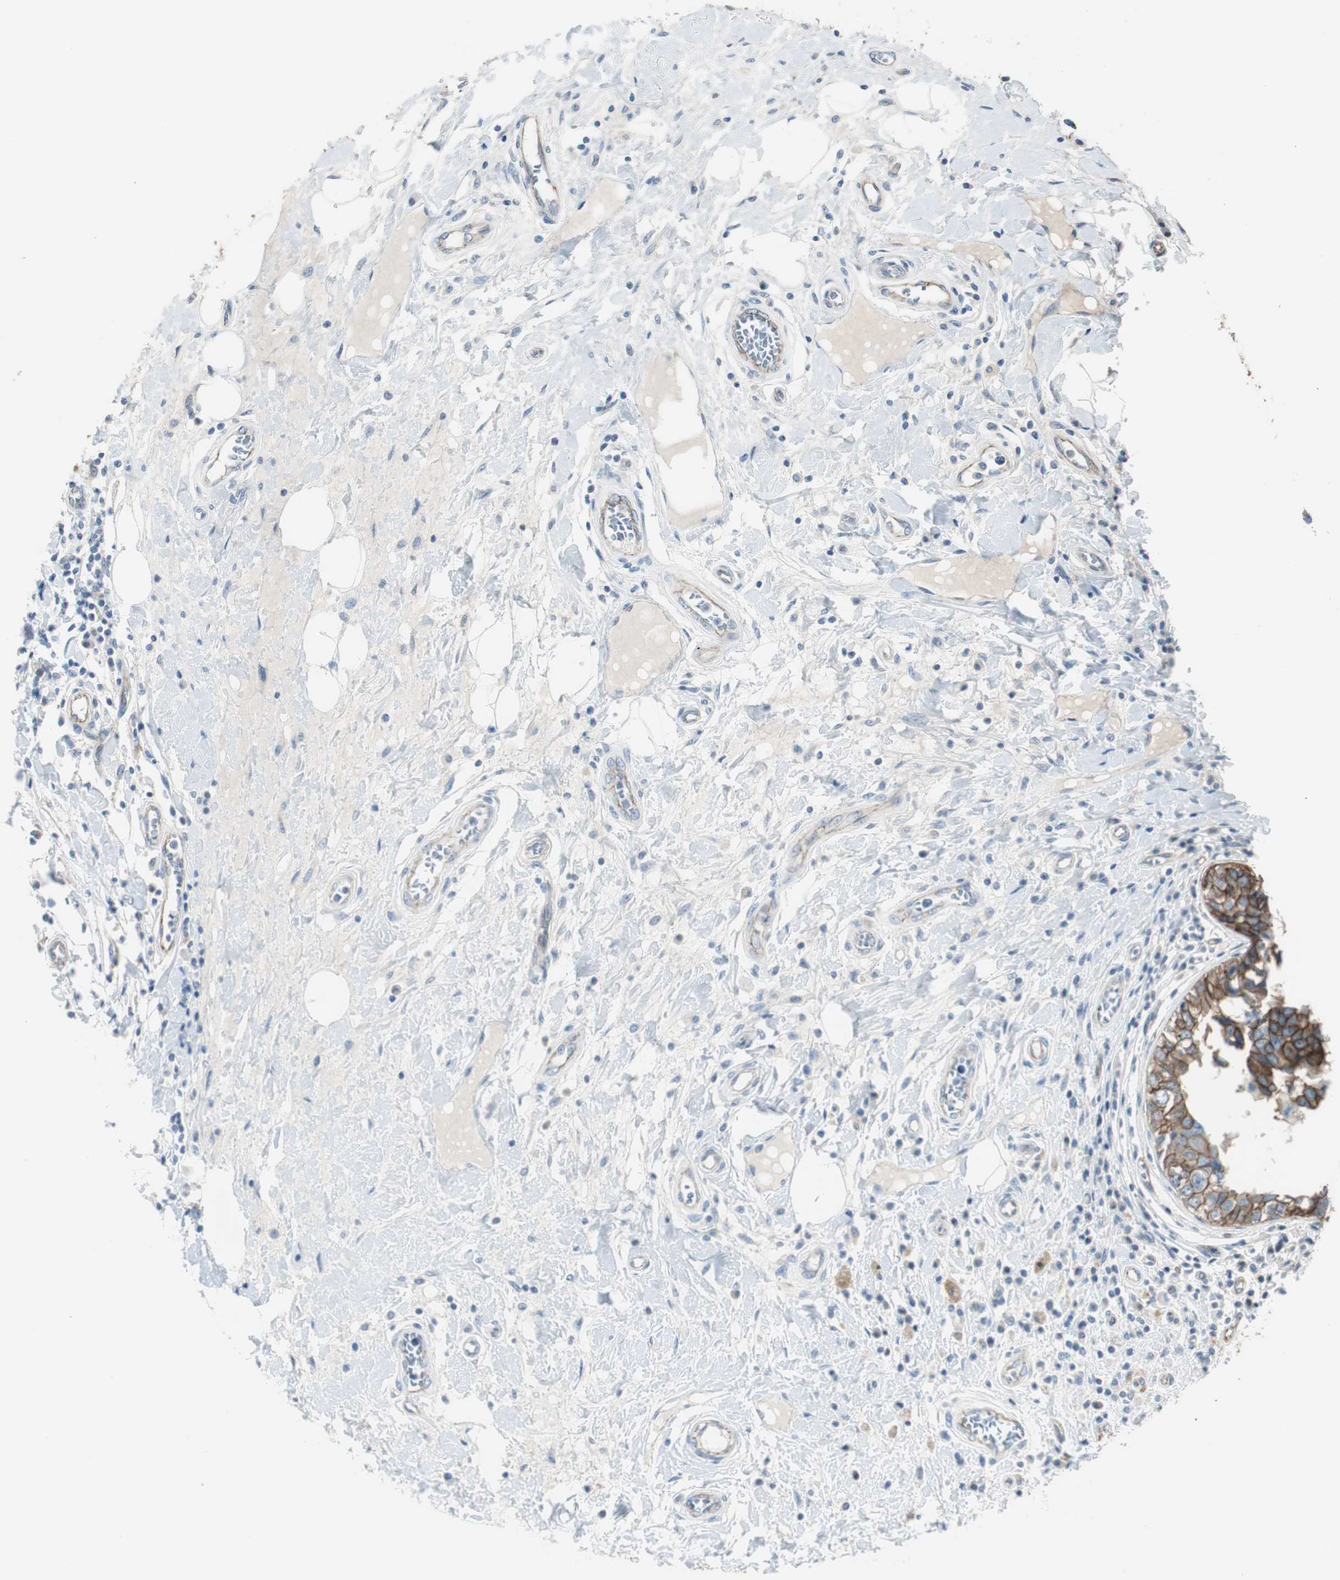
{"staining": {"intensity": "strong", "quantity": ">75%", "location": "cytoplasmic/membranous"}, "tissue": "breast cancer", "cell_type": "Tumor cells", "image_type": "cancer", "snomed": [{"axis": "morphology", "description": "Duct carcinoma"}, {"axis": "topography", "description": "Breast"}], "caption": "This image displays intraductal carcinoma (breast) stained with immunohistochemistry to label a protein in brown. The cytoplasmic/membranous of tumor cells show strong positivity for the protein. Nuclei are counter-stained blue.", "gene": "STXBP4", "patient": {"sex": "female", "age": 27}}